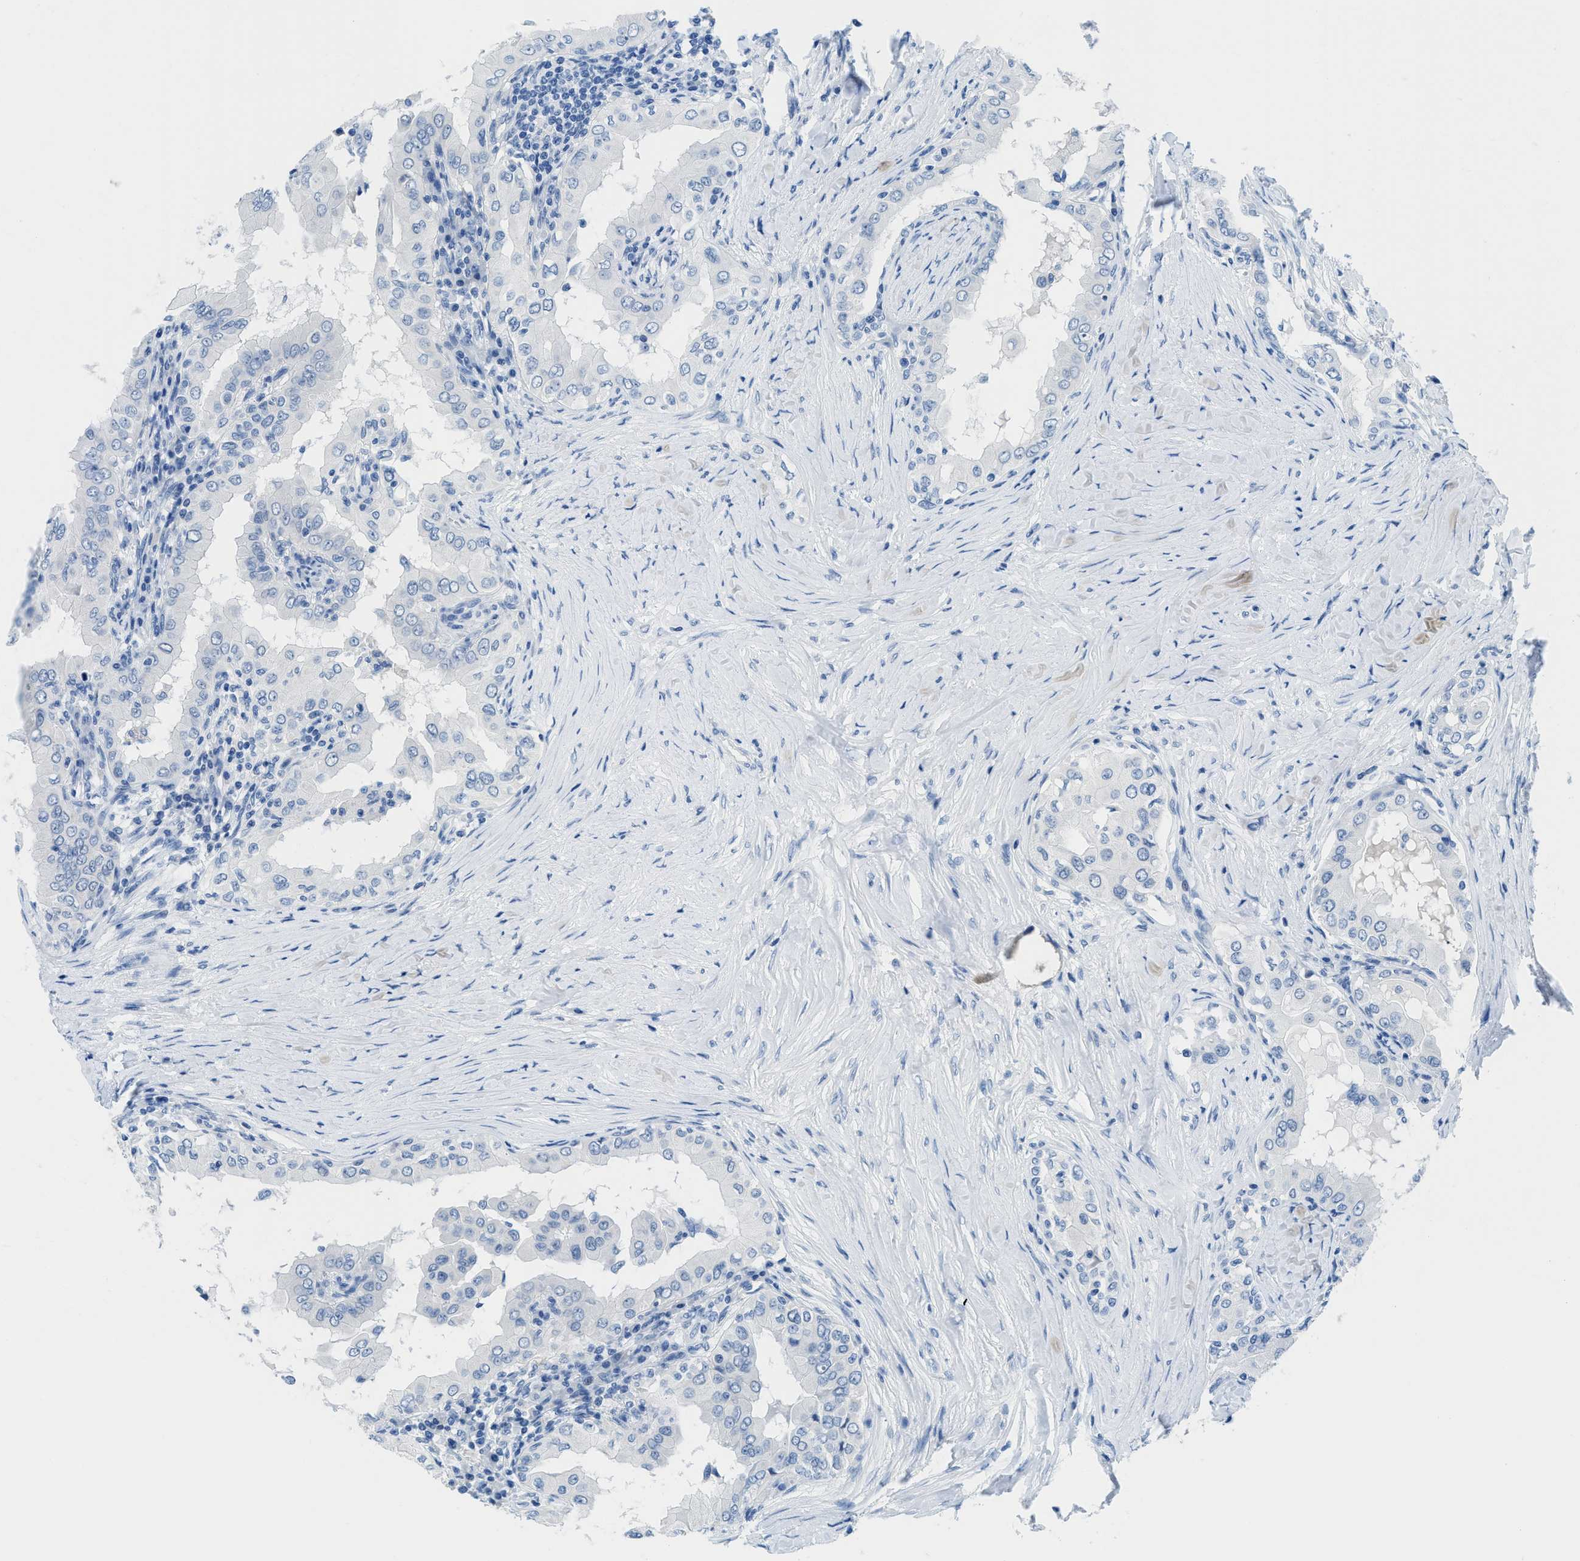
{"staining": {"intensity": "negative", "quantity": "none", "location": "none"}, "tissue": "thyroid cancer", "cell_type": "Tumor cells", "image_type": "cancer", "snomed": [{"axis": "morphology", "description": "Papillary adenocarcinoma, NOS"}, {"axis": "topography", "description": "Thyroid gland"}], "caption": "High power microscopy photomicrograph of an immunohistochemistry micrograph of thyroid papillary adenocarcinoma, revealing no significant positivity in tumor cells.", "gene": "MBL2", "patient": {"sex": "male", "age": 33}}